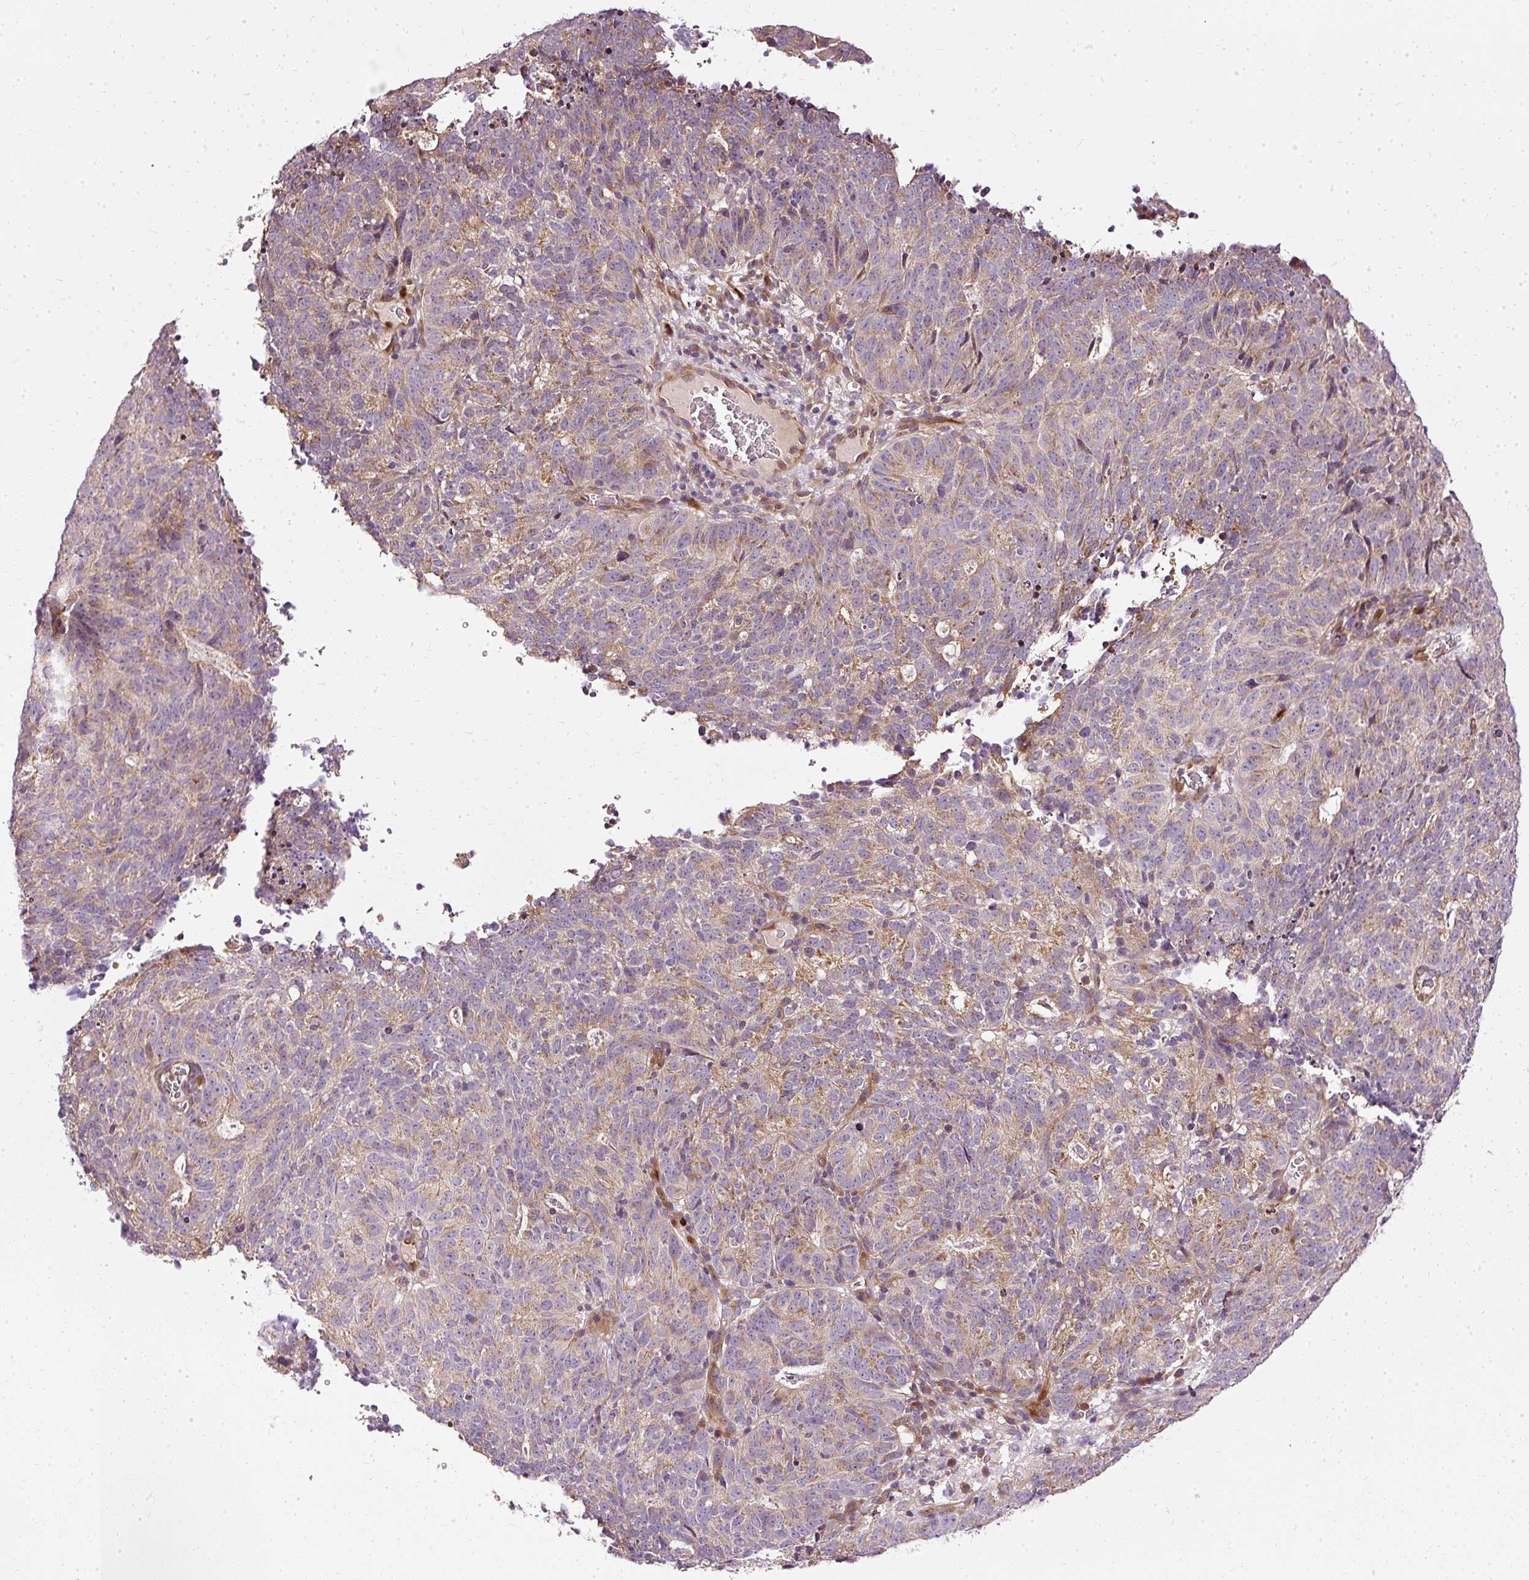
{"staining": {"intensity": "weak", "quantity": "25%-75%", "location": "cytoplasmic/membranous"}, "tissue": "cervical cancer", "cell_type": "Tumor cells", "image_type": "cancer", "snomed": [{"axis": "morphology", "description": "Adenocarcinoma, NOS"}, {"axis": "topography", "description": "Cervix"}], "caption": "Cervical cancer stained for a protein (brown) displays weak cytoplasmic/membranous positive positivity in approximately 25%-75% of tumor cells.", "gene": "NAPA", "patient": {"sex": "female", "age": 38}}